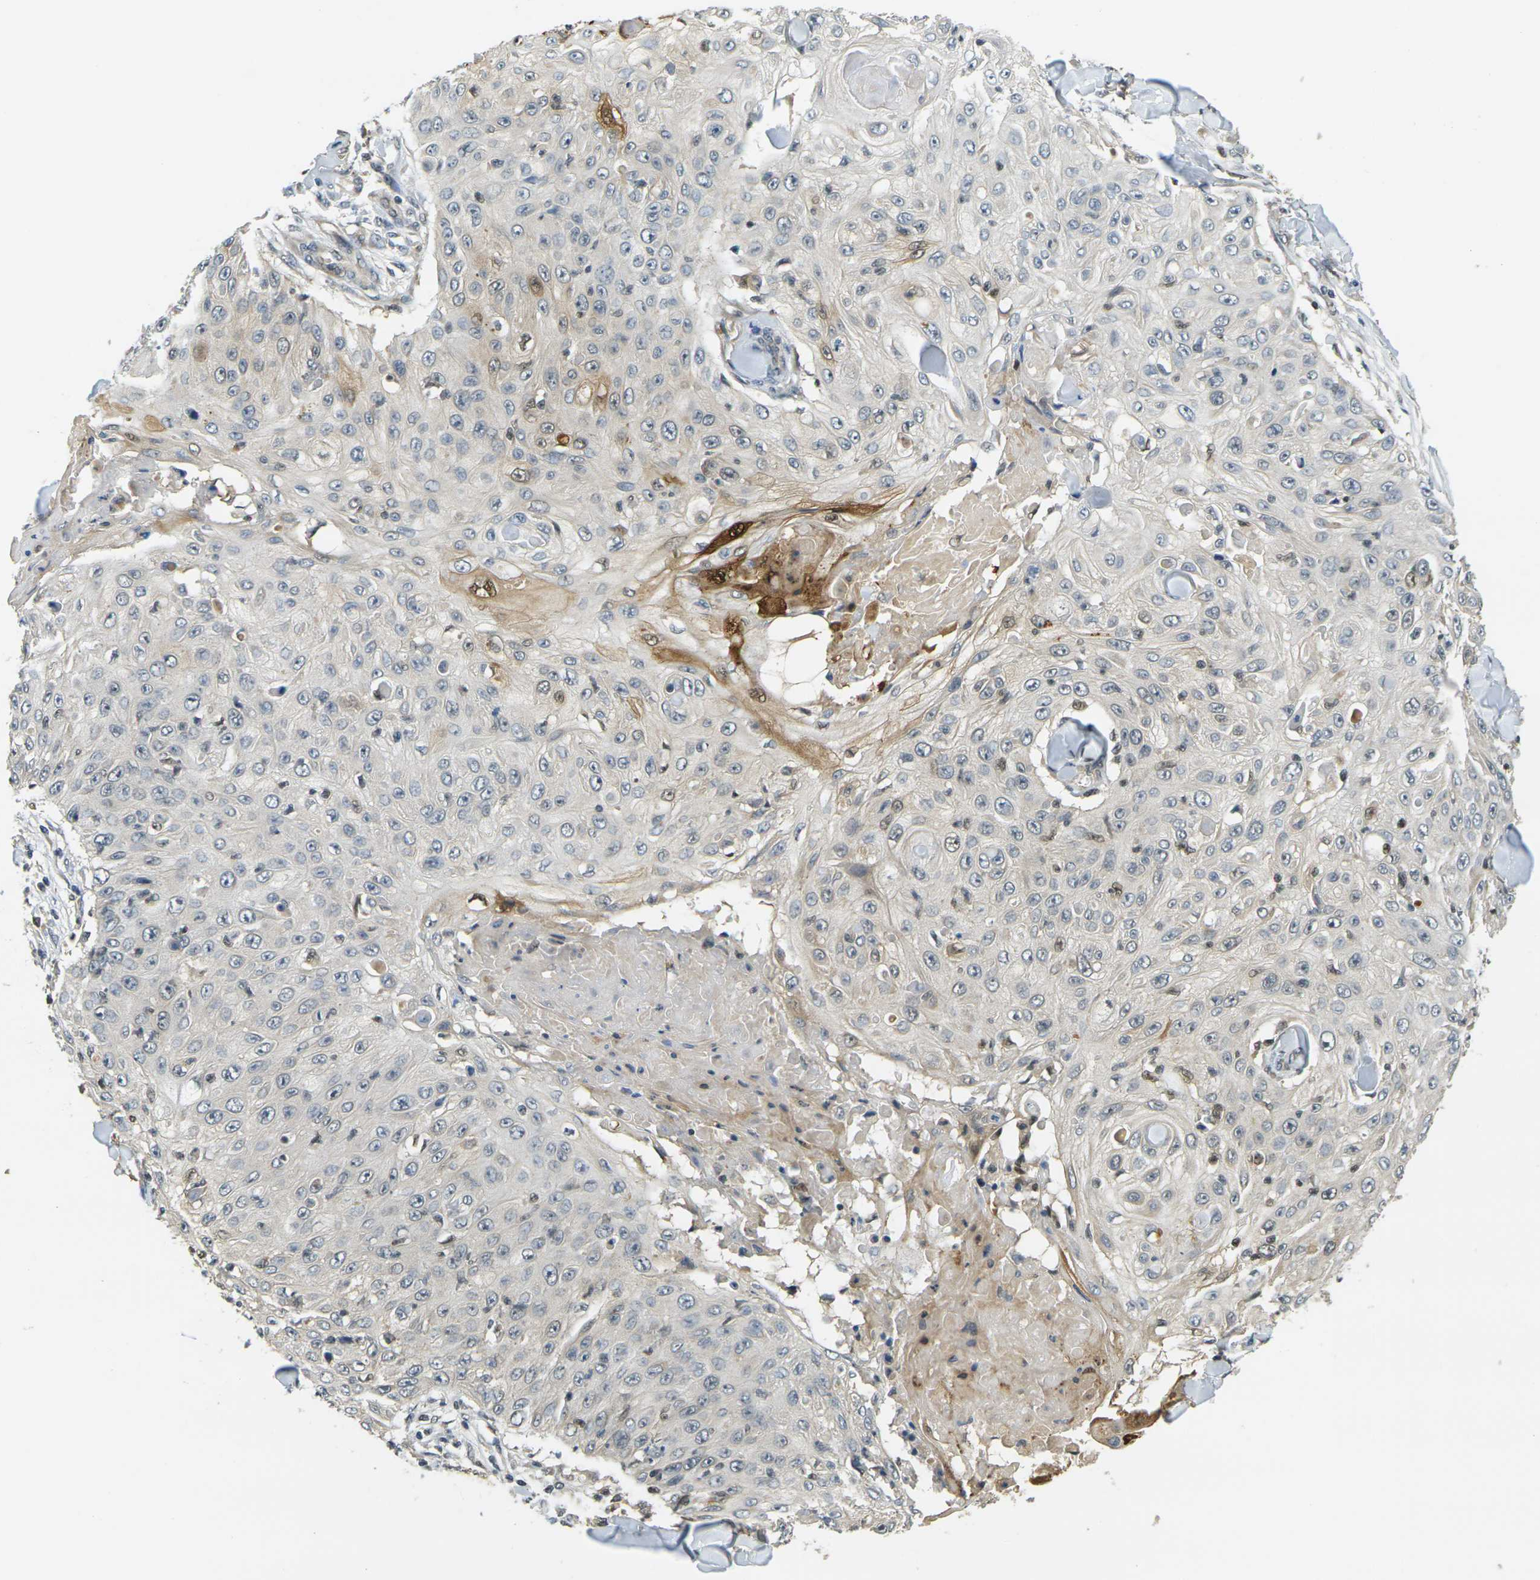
{"staining": {"intensity": "weak", "quantity": "25%-75%", "location": "cytoplasmic/membranous"}, "tissue": "skin cancer", "cell_type": "Tumor cells", "image_type": "cancer", "snomed": [{"axis": "morphology", "description": "Squamous cell carcinoma, NOS"}, {"axis": "topography", "description": "Skin"}], "caption": "Skin squamous cell carcinoma stained with a brown dye reveals weak cytoplasmic/membranous positive expression in about 25%-75% of tumor cells.", "gene": "KLHL8", "patient": {"sex": "male", "age": 86}}